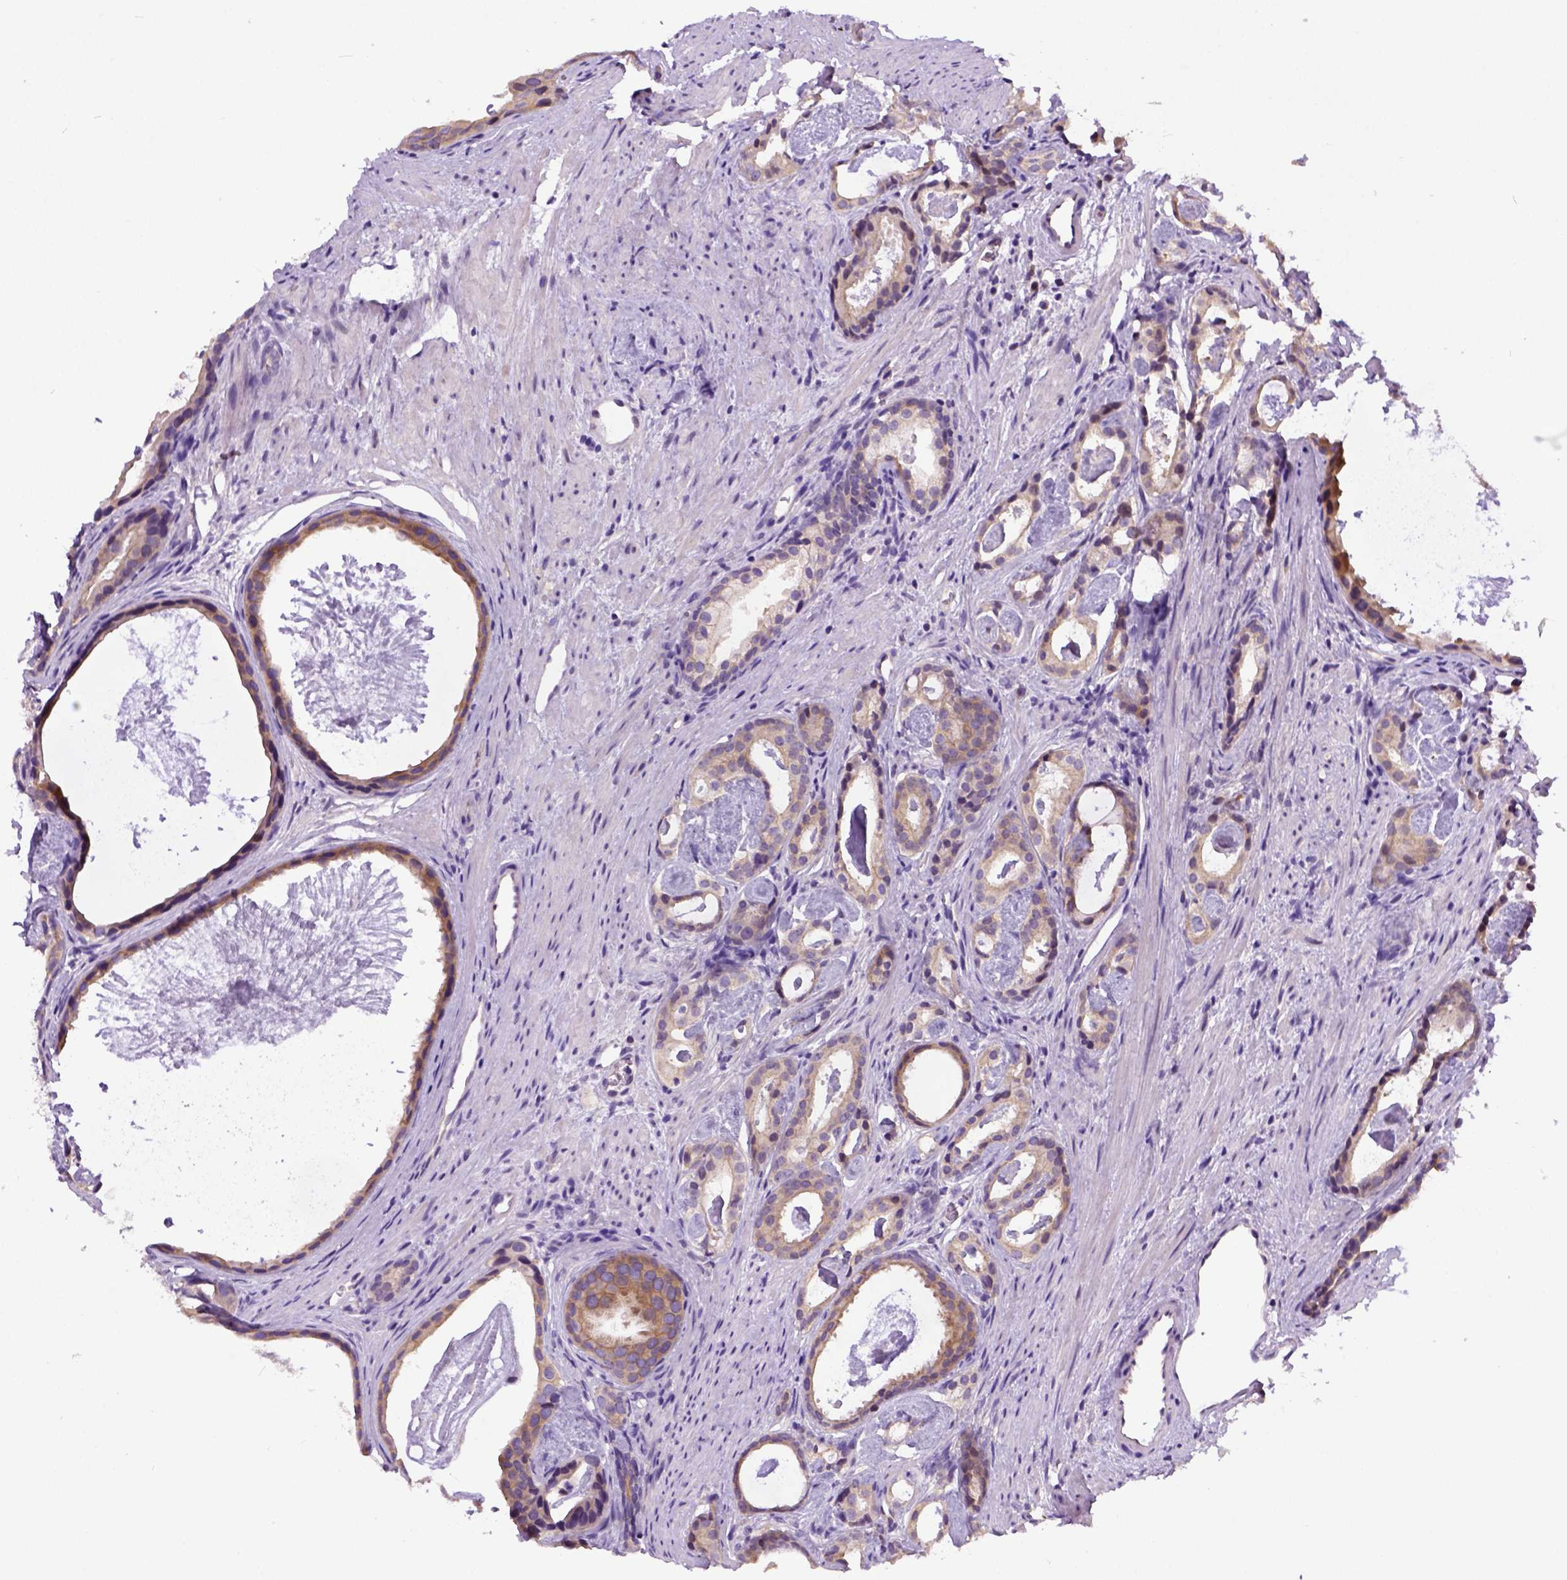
{"staining": {"intensity": "moderate", "quantity": "<25%", "location": "cytoplasmic/membranous"}, "tissue": "prostate cancer", "cell_type": "Tumor cells", "image_type": "cancer", "snomed": [{"axis": "morphology", "description": "Adenocarcinoma, Low grade"}, {"axis": "topography", "description": "Prostate and seminal vesicle, NOS"}], "caption": "Immunohistochemical staining of prostate cancer (low-grade adenocarcinoma) reveals low levels of moderate cytoplasmic/membranous protein expression in approximately <25% of tumor cells.", "gene": "NEK5", "patient": {"sex": "male", "age": 71}}